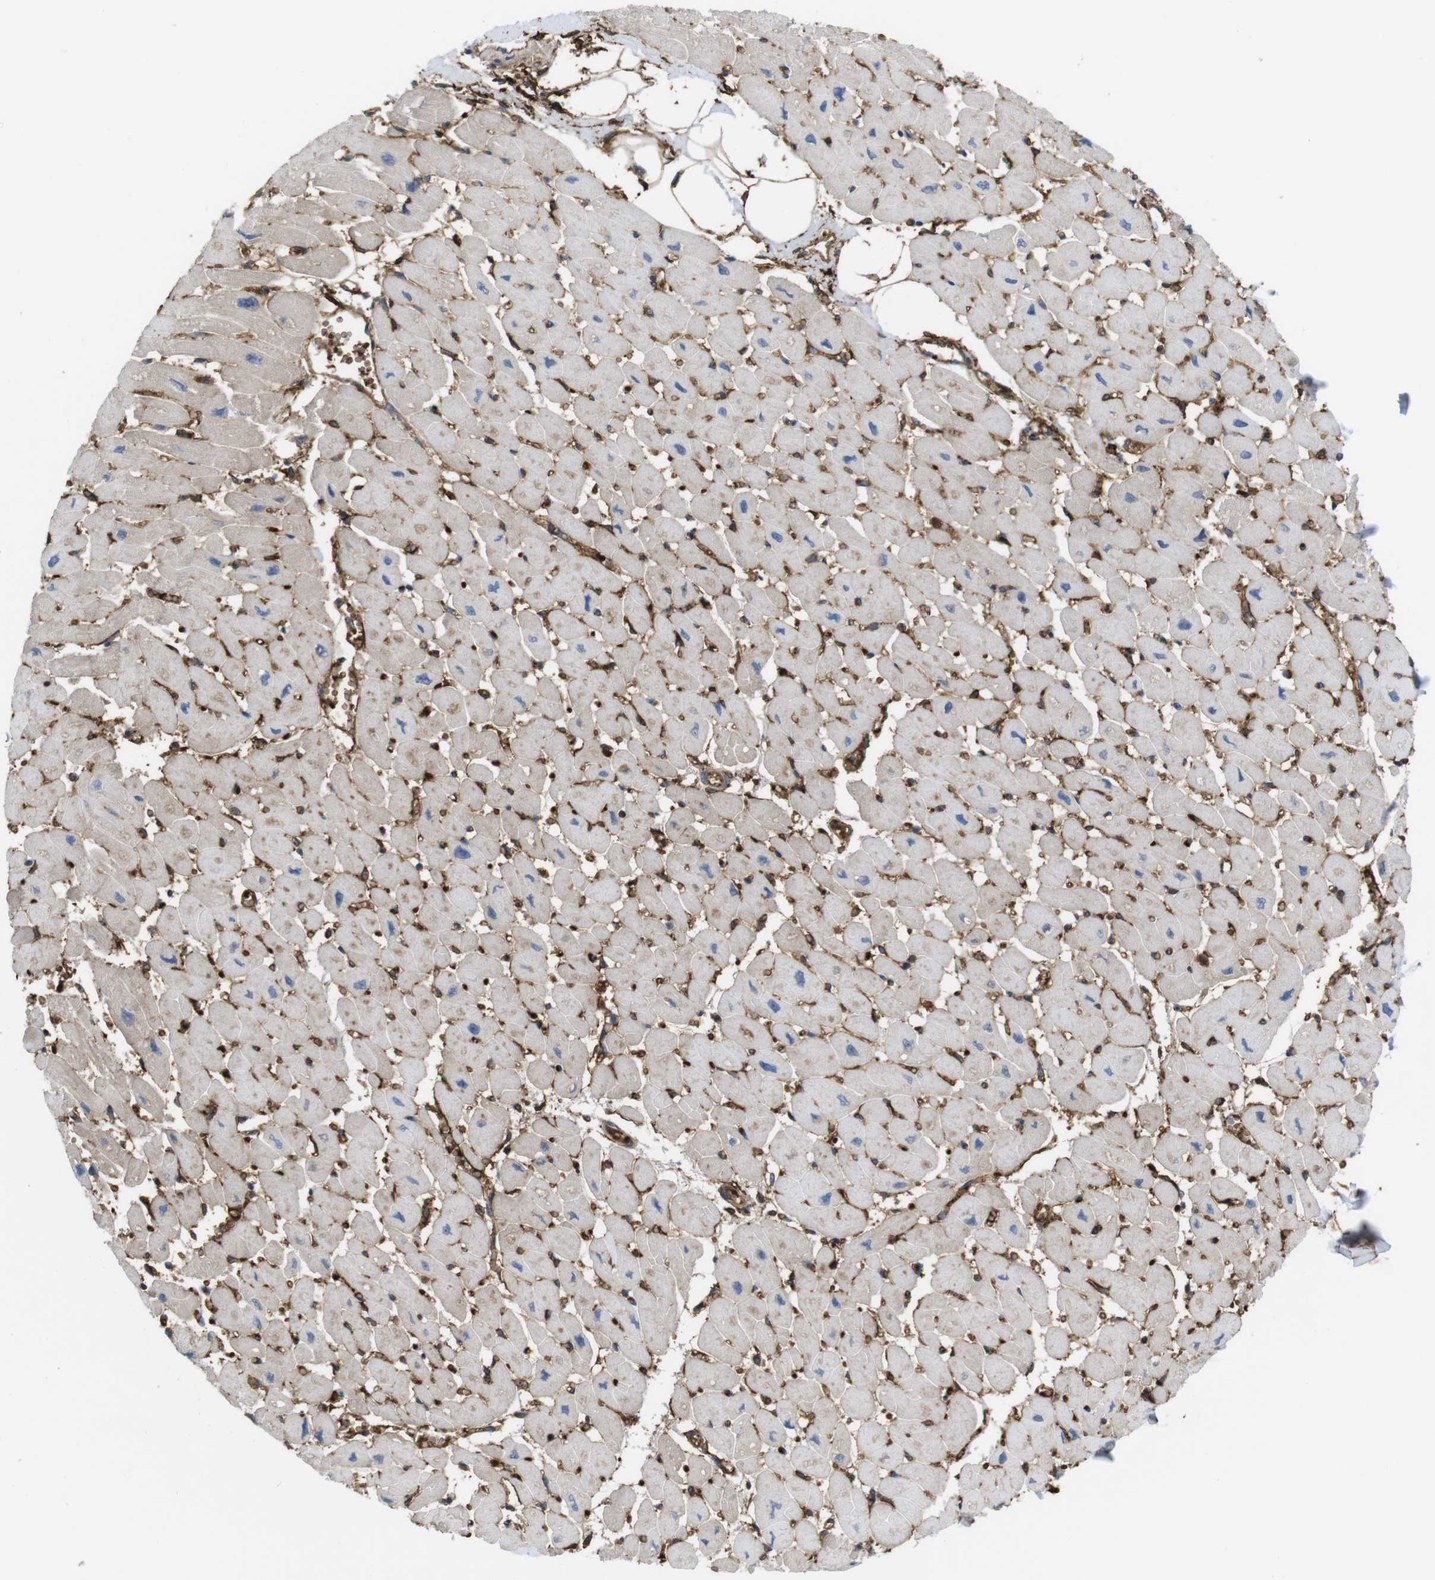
{"staining": {"intensity": "weak", "quantity": "<25%", "location": "cytoplasmic/membranous"}, "tissue": "heart muscle", "cell_type": "Cardiomyocytes", "image_type": "normal", "snomed": [{"axis": "morphology", "description": "Normal tissue, NOS"}, {"axis": "topography", "description": "Heart"}], "caption": "Human heart muscle stained for a protein using IHC demonstrates no positivity in cardiomyocytes.", "gene": "CYBRD1", "patient": {"sex": "female", "age": 54}}